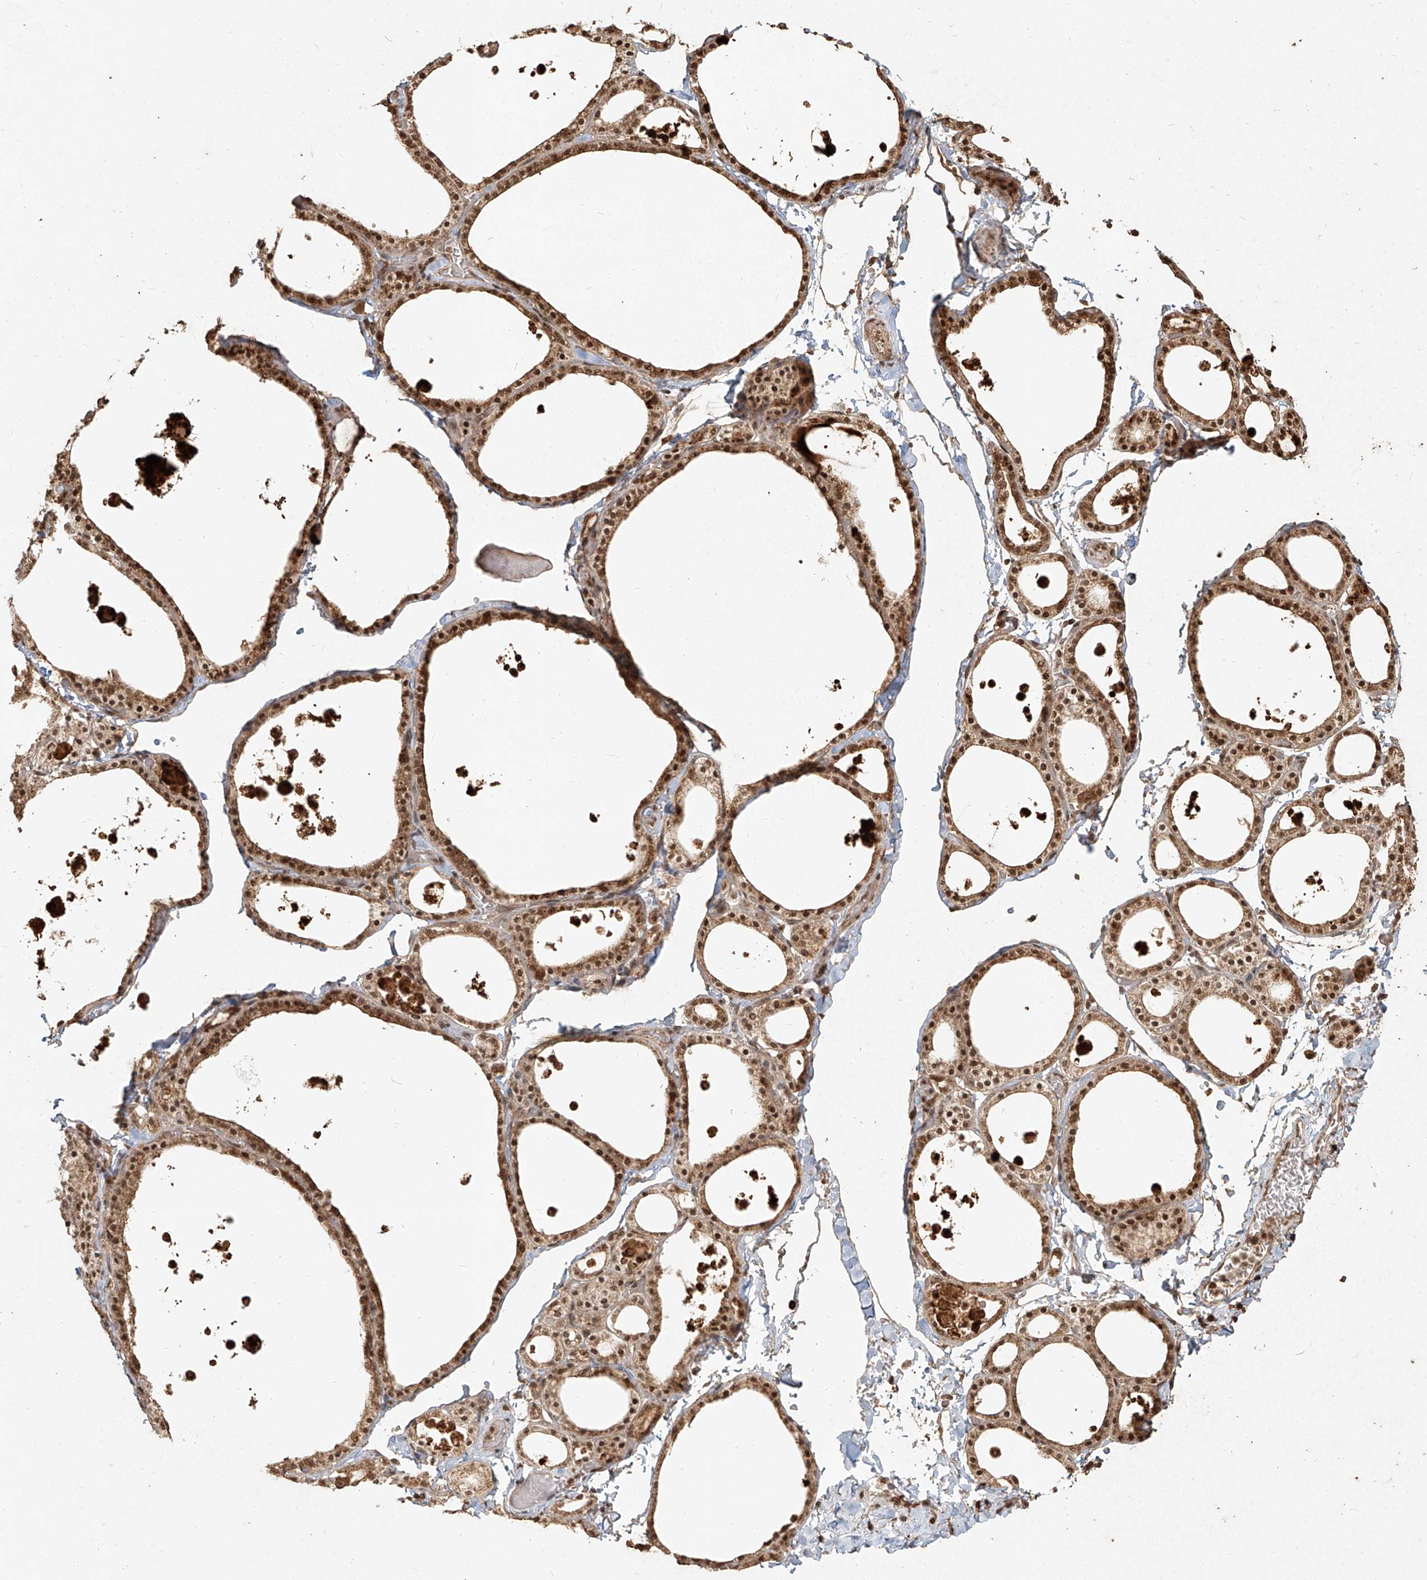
{"staining": {"intensity": "moderate", "quantity": ">75%", "location": "cytoplasmic/membranous,nuclear"}, "tissue": "thyroid gland", "cell_type": "Glandular cells", "image_type": "normal", "snomed": [{"axis": "morphology", "description": "Normal tissue, NOS"}, {"axis": "topography", "description": "Thyroid gland"}], "caption": "Immunohistochemistry (IHC) (DAB) staining of unremarkable human thyroid gland shows moderate cytoplasmic/membranous,nuclear protein positivity in about >75% of glandular cells.", "gene": "UBE2K", "patient": {"sex": "male", "age": 56}}